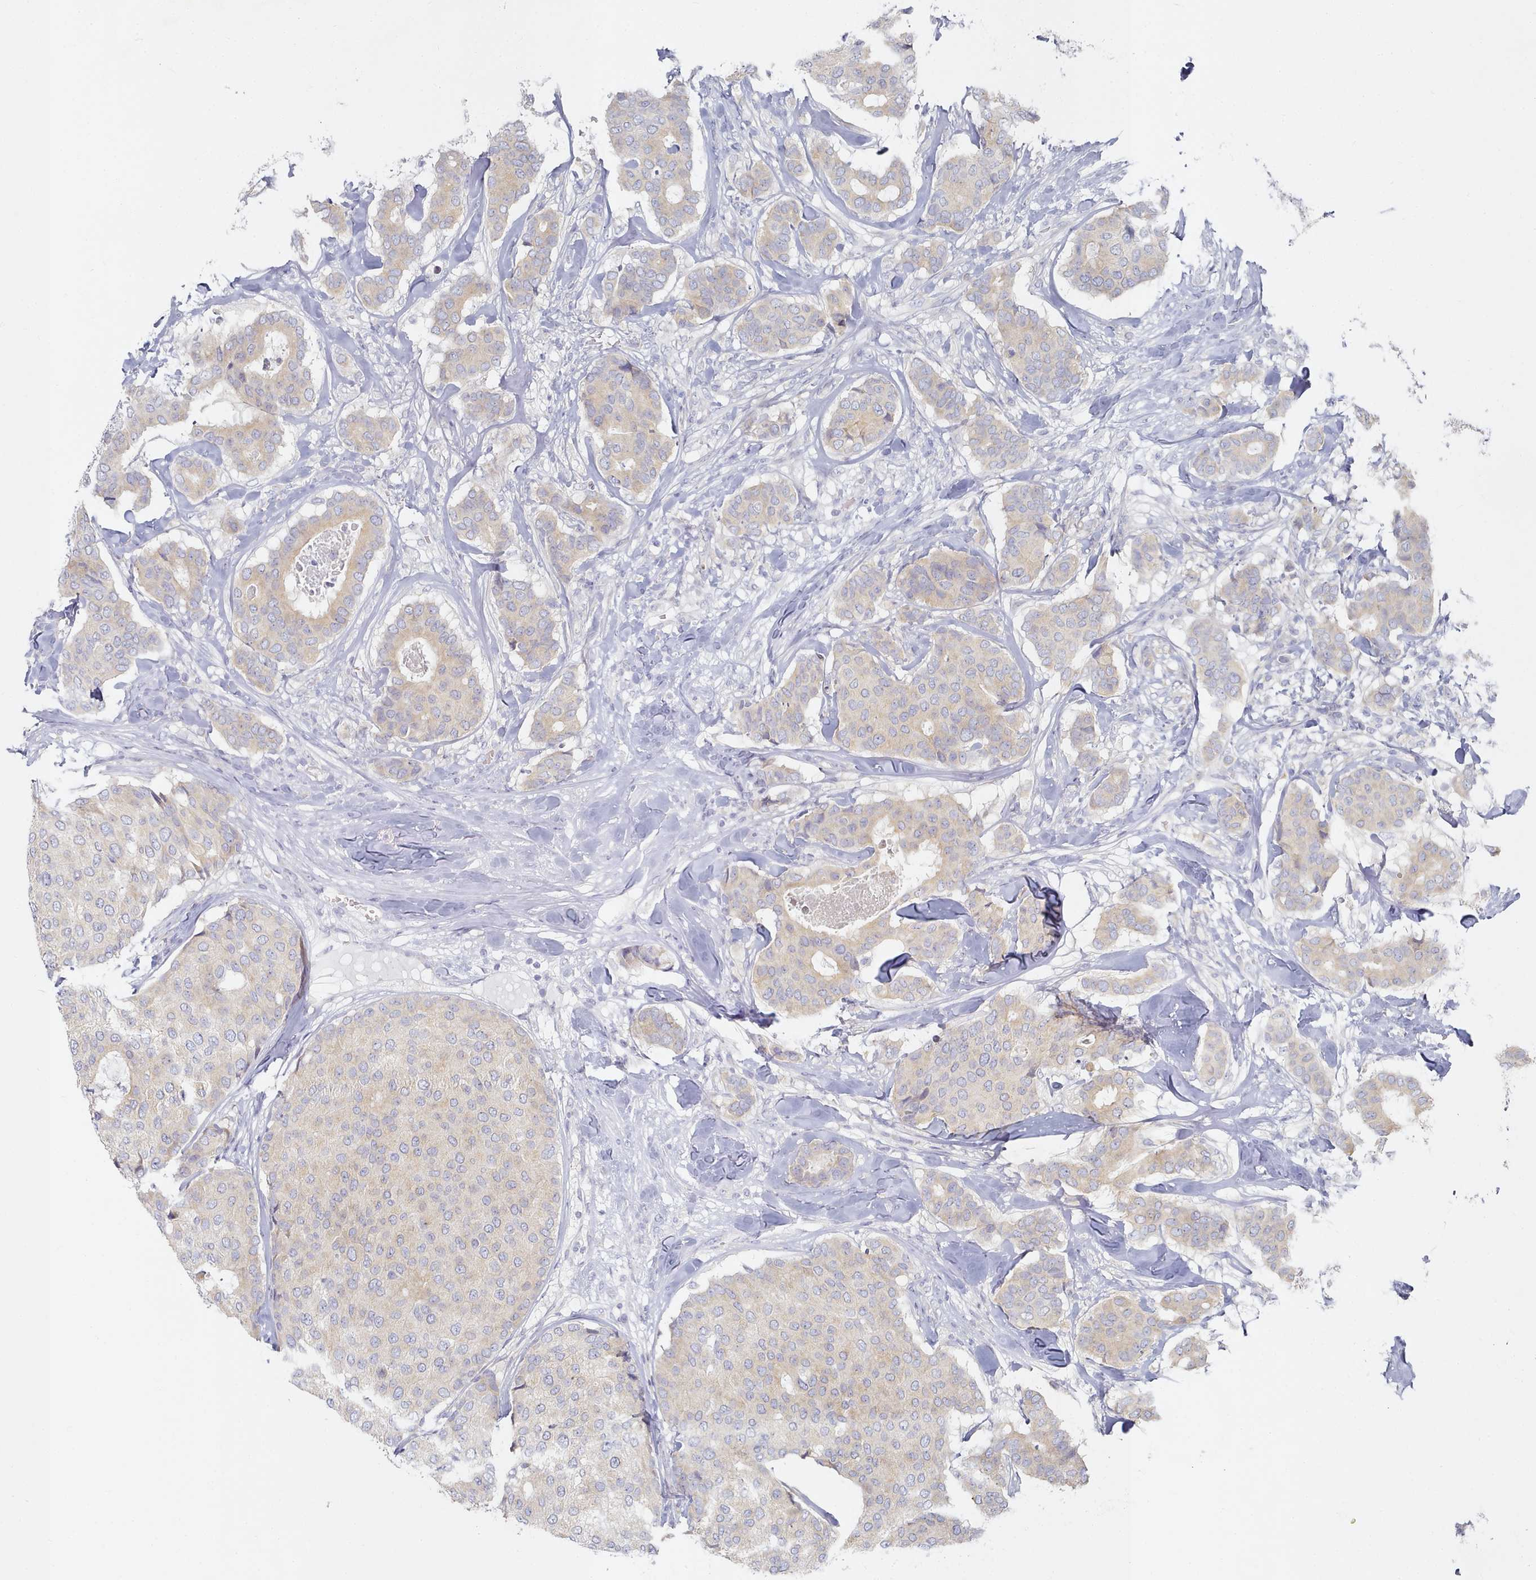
{"staining": {"intensity": "weak", "quantity": "<25%", "location": "cytoplasmic/membranous"}, "tissue": "breast cancer", "cell_type": "Tumor cells", "image_type": "cancer", "snomed": [{"axis": "morphology", "description": "Duct carcinoma"}, {"axis": "topography", "description": "Breast"}], "caption": "Immunohistochemical staining of breast intraductal carcinoma shows no significant positivity in tumor cells. (Immunohistochemistry, brightfield microscopy, high magnification).", "gene": "TYW1B", "patient": {"sex": "female", "age": 75}}